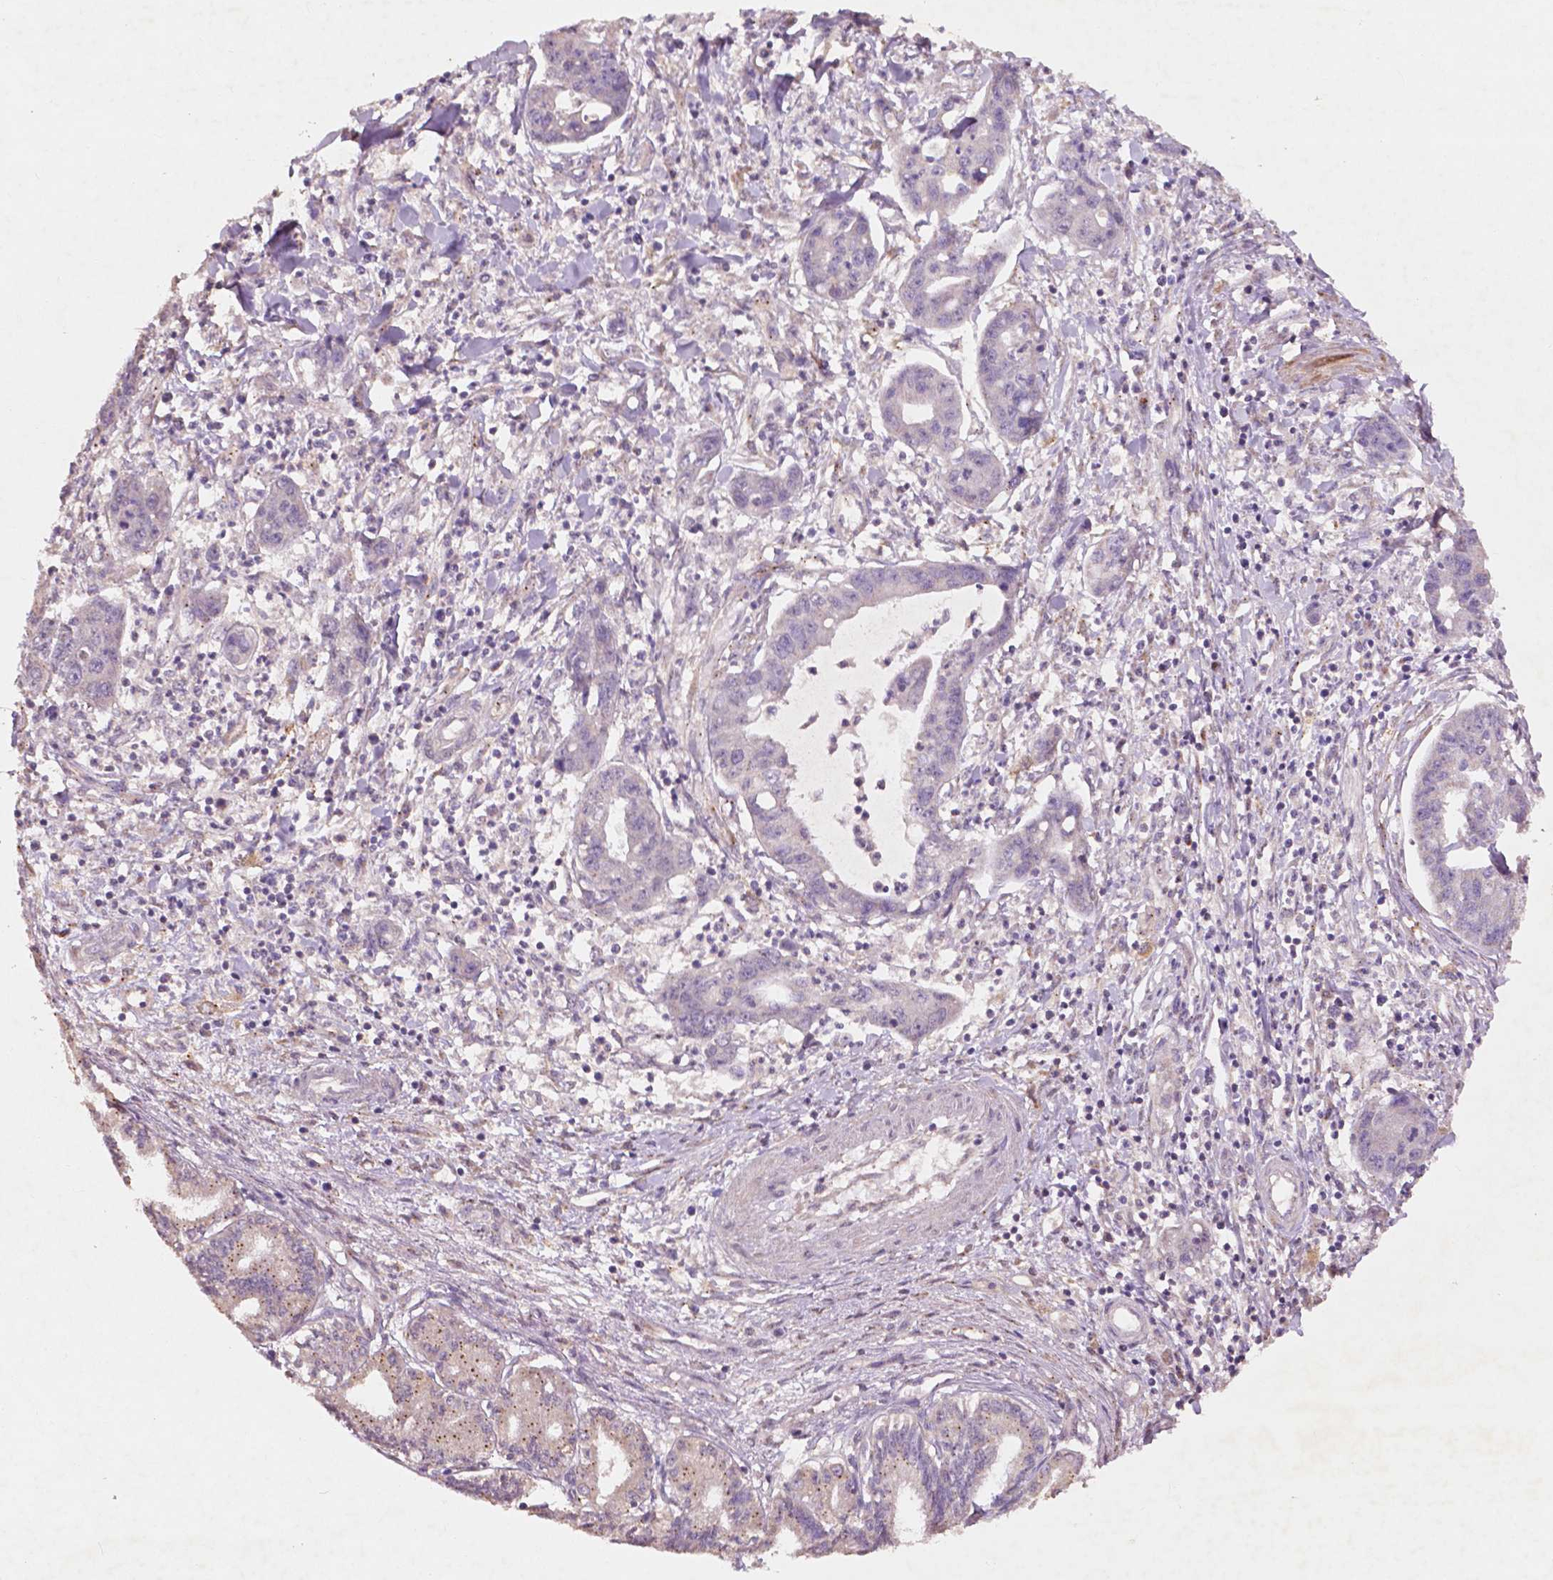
{"staining": {"intensity": "negative", "quantity": "none", "location": "none"}, "tissue": "liver cancer", "cell_type": "Tumor cells", "image_type": "cancer", "snomed": [{"axis": "morphology", "description": "Cholangiocarcinoma"}, {"axis": "topography", "description": "Liver"}], "caption": "Immunohistochemistry (IHC) of human liver cholangiocarcinoma shows no expression in tumor cells.", "gene": "CHPT1", "patient": {"sex": "male", "age": 58}}